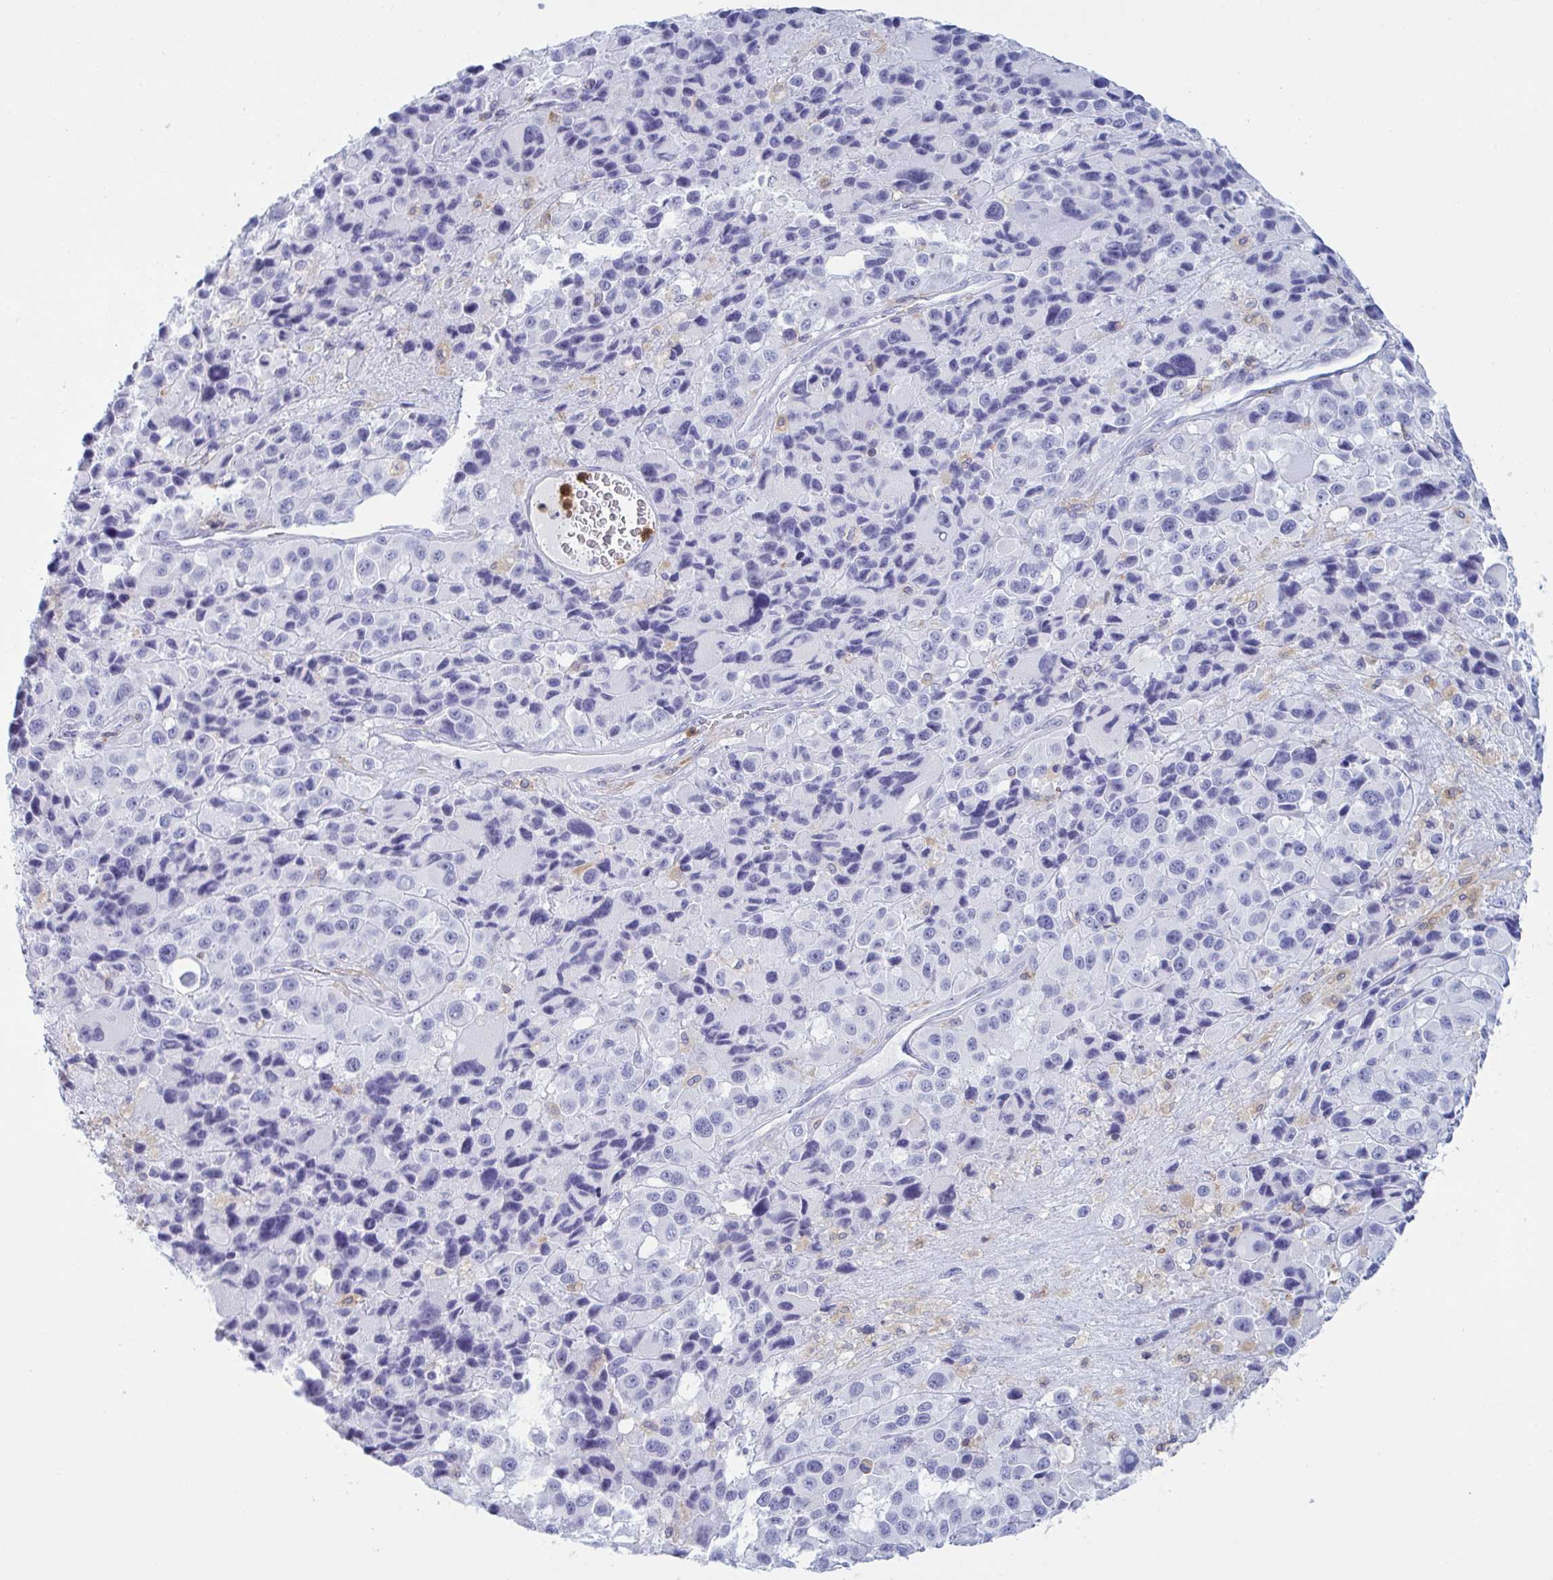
{"staining": {"intensity": "negative", "quantity": "none", "location": "none"}, "tissue": "melanoma", "cell_type": "Tumor cells", "image_type": "cancer", "snomed": [{"axis": "morphology", "description": "Malignant melanoma, Metastatic site"}, {"axis": "topography", "description": "Lymph node"}], "caption": "Human malignant melanoma (metastatic site) stained for a protein using immunohistochemistry displays no expression in tumor cells.", "gene": "MYO1F", "patient": {"sex": "female", "age": 65}}